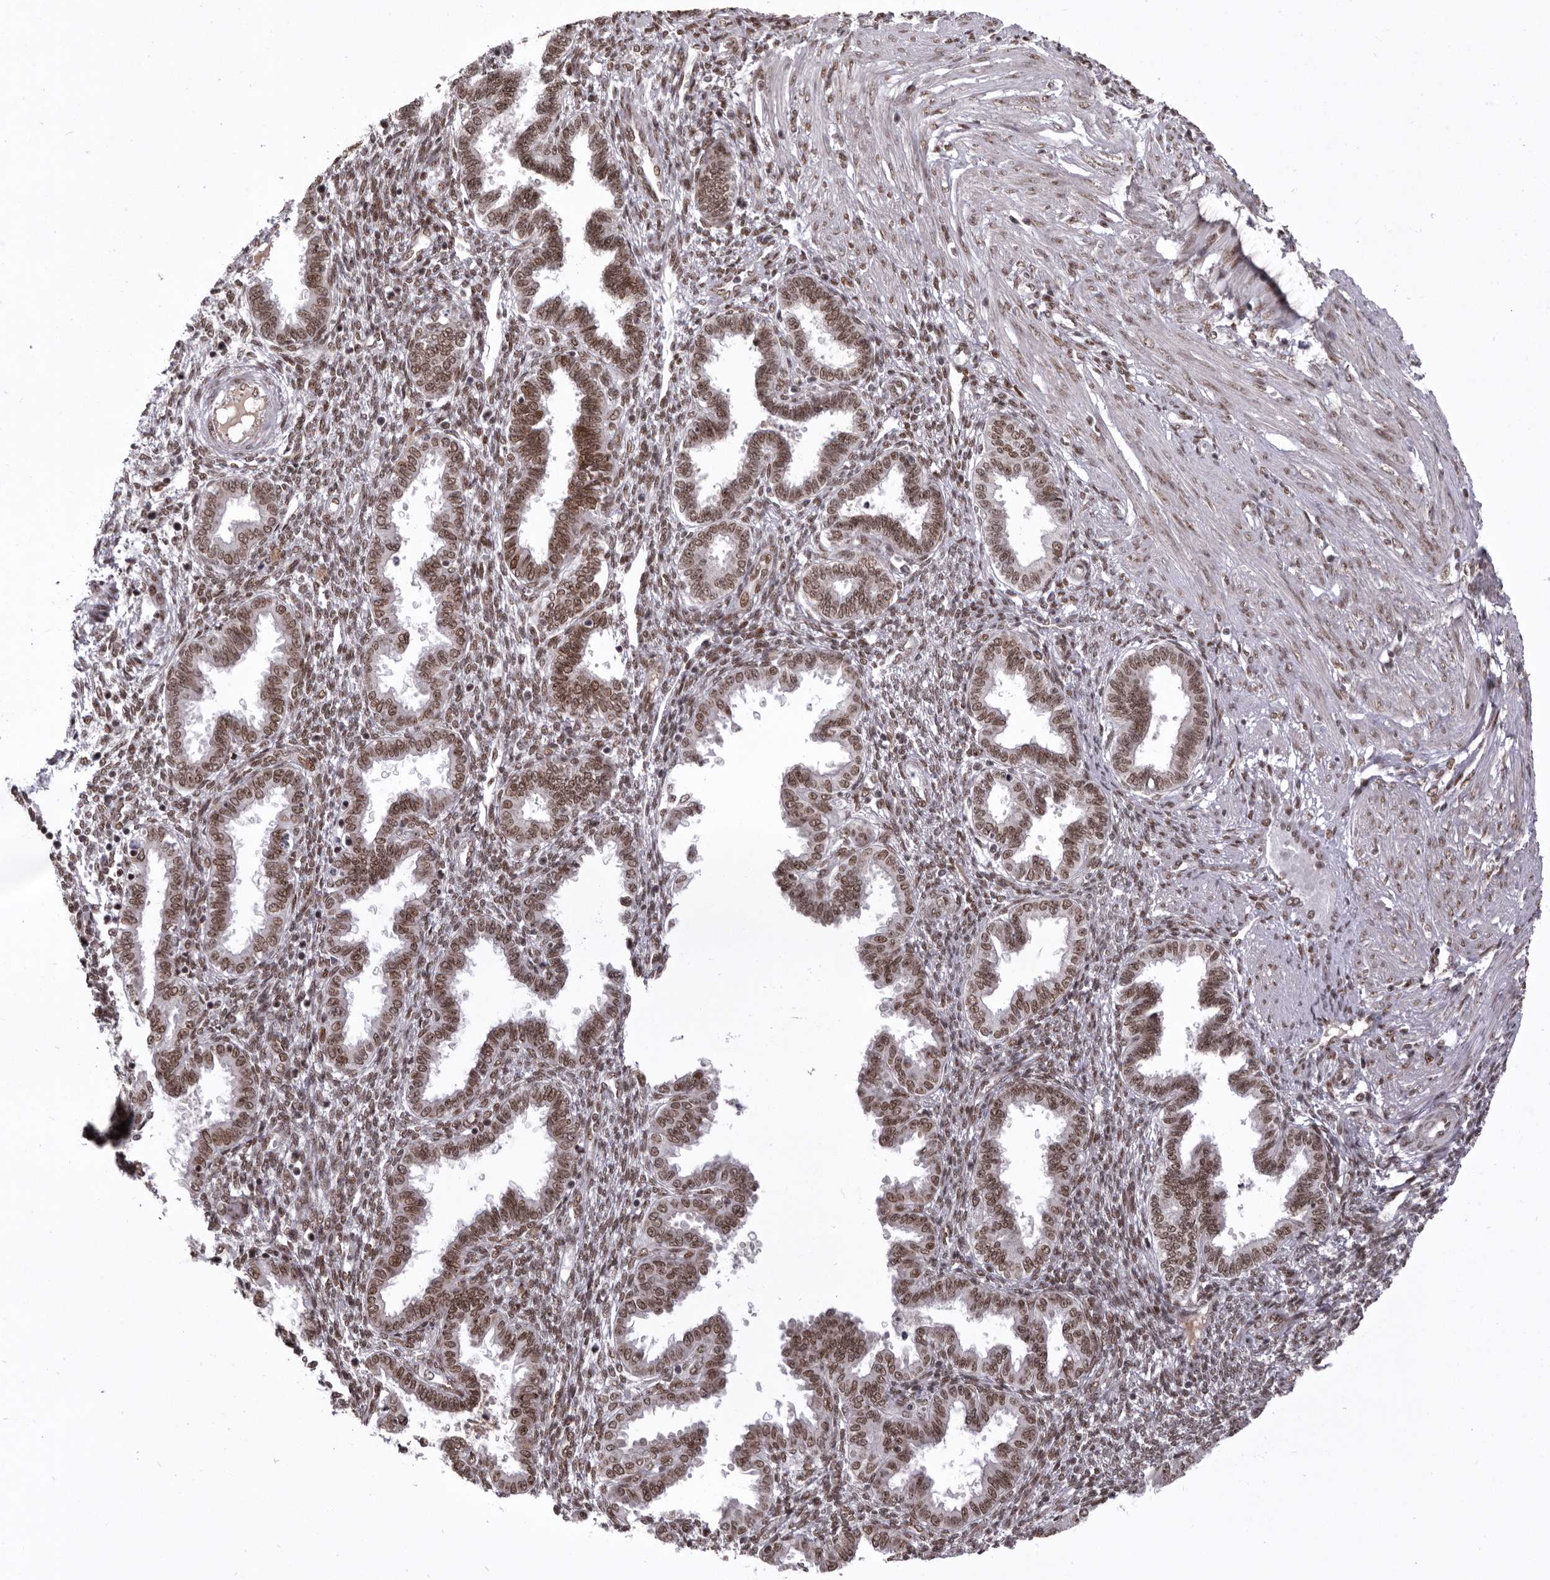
{"staining": {"intensity": "moderate", "quantity": ">75%", "location": "nuclear"}, "tissue": "endometrium", "cell_type": "Cells in endometrial stroma", "image_type": "normal", "snomed": [{"axis": "morphology", "description": "Normal tissue, NOS"}, {"axis": "topography", "description": "Endometrium"}], "caption": "Protein staining of normal endometrium exhibits moderate nuclear staining in approximately >75% of cells in endometrial stroma. (IHC, brightfield microscopy, high magnification).", "gene": "CHTOP", "patient": {"sex": "female", "age": 33}}